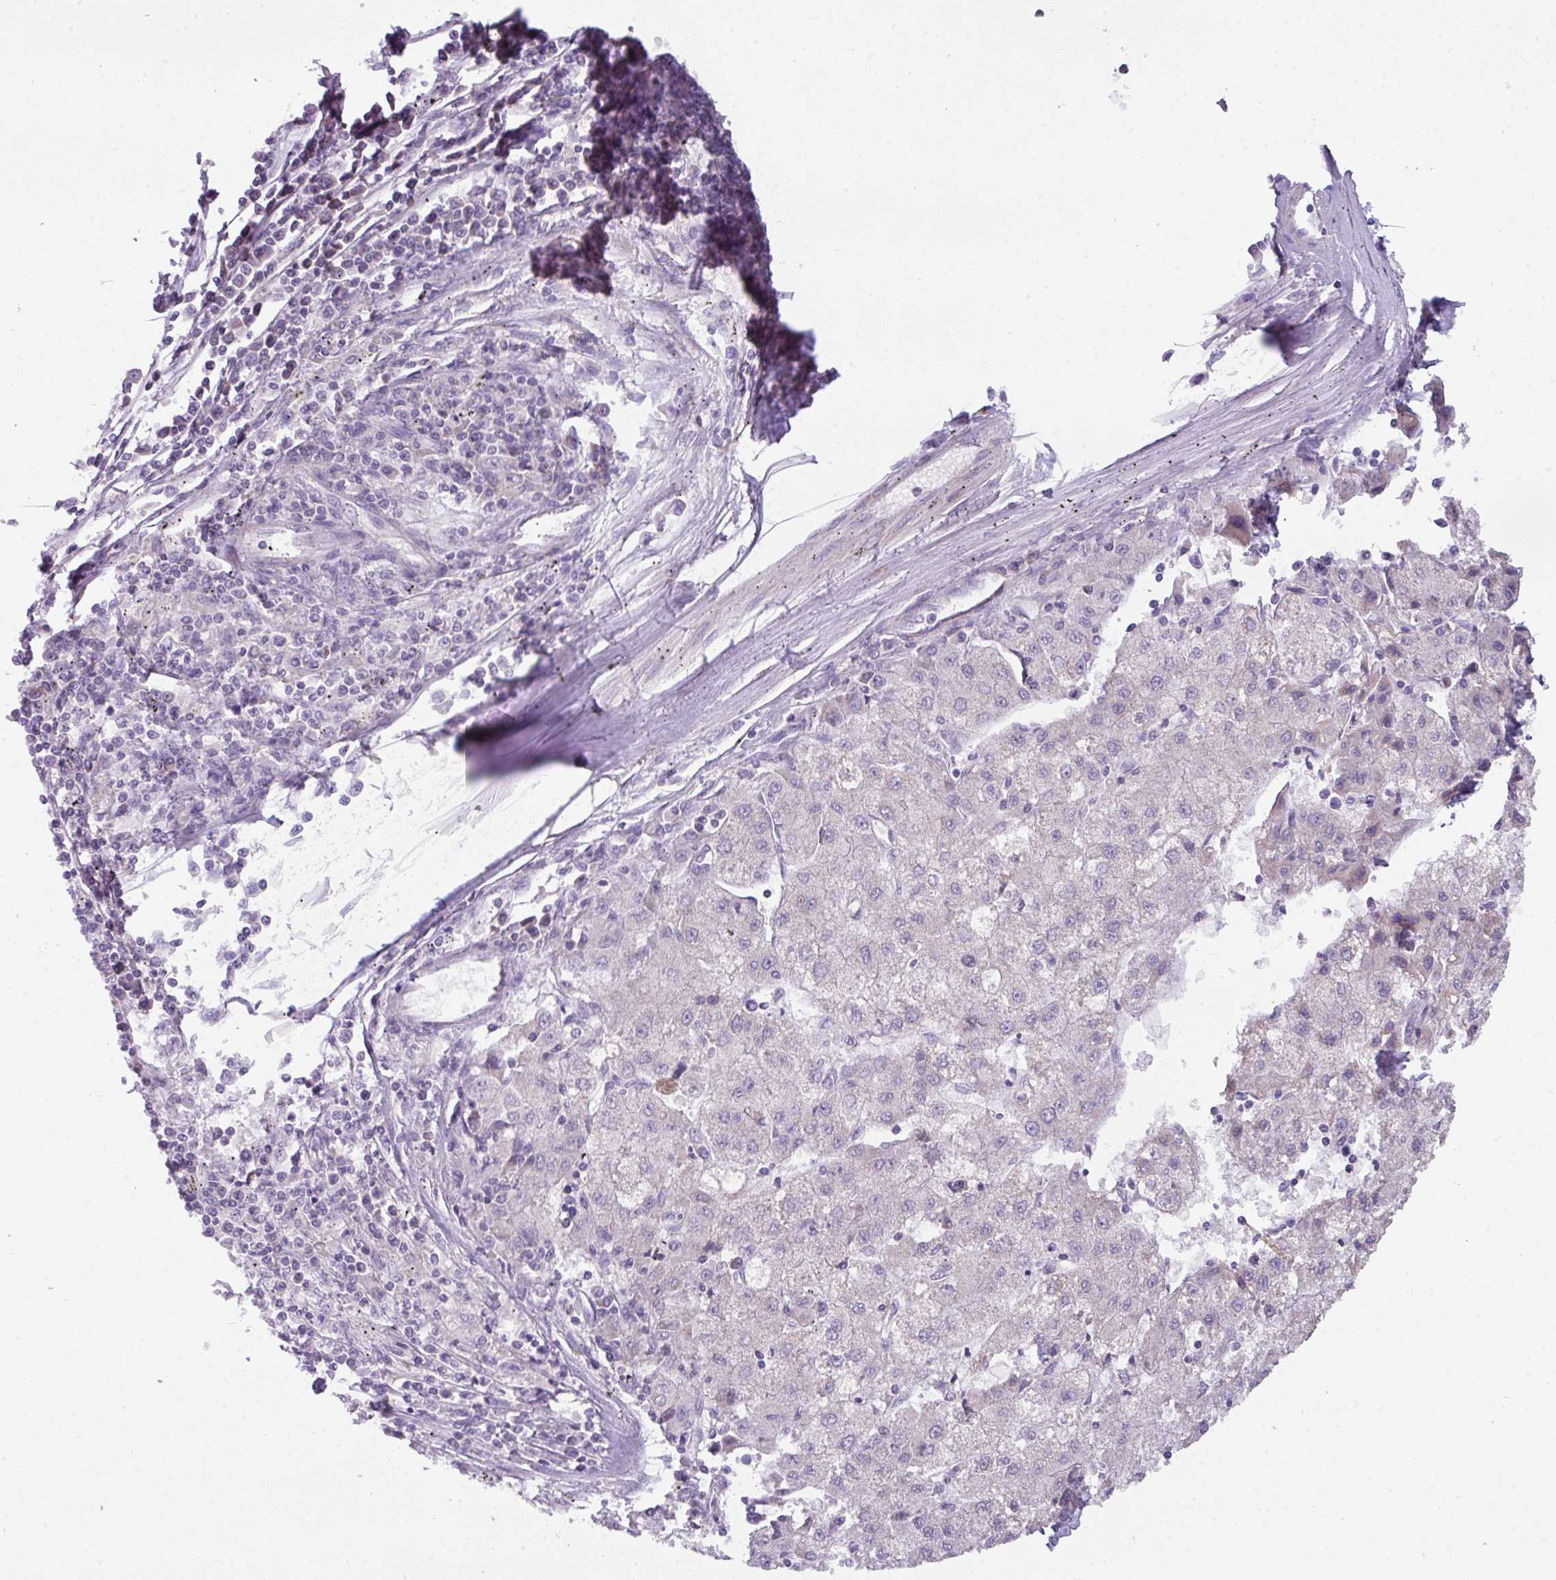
{"staining": {"intensity": "negative", "quantity": "none", "location": "none"}, "tissue": "liver cancer", "cell_type": "Tumor cells", "image_type": "cancer", "snomed": [{"axis": "morphology", "description": "Carcinoma, Hepatocellular, NOS"}, {"axis": "topography", "description": "Liver"}], "caption": "An IHC micrograph of liver cancer (hepatocellular carcinoma) is shown. There is no staining in tumor cells of liver cancer (hepatocellular carcinoma). Brightfield microscopy of immunohistochemistry (IHC) stained with DAB (brown) and hematoxylin (blue), captured at high magnification.", "gene": "PALS2", "patient": {"sex": "male", "age": 72}}